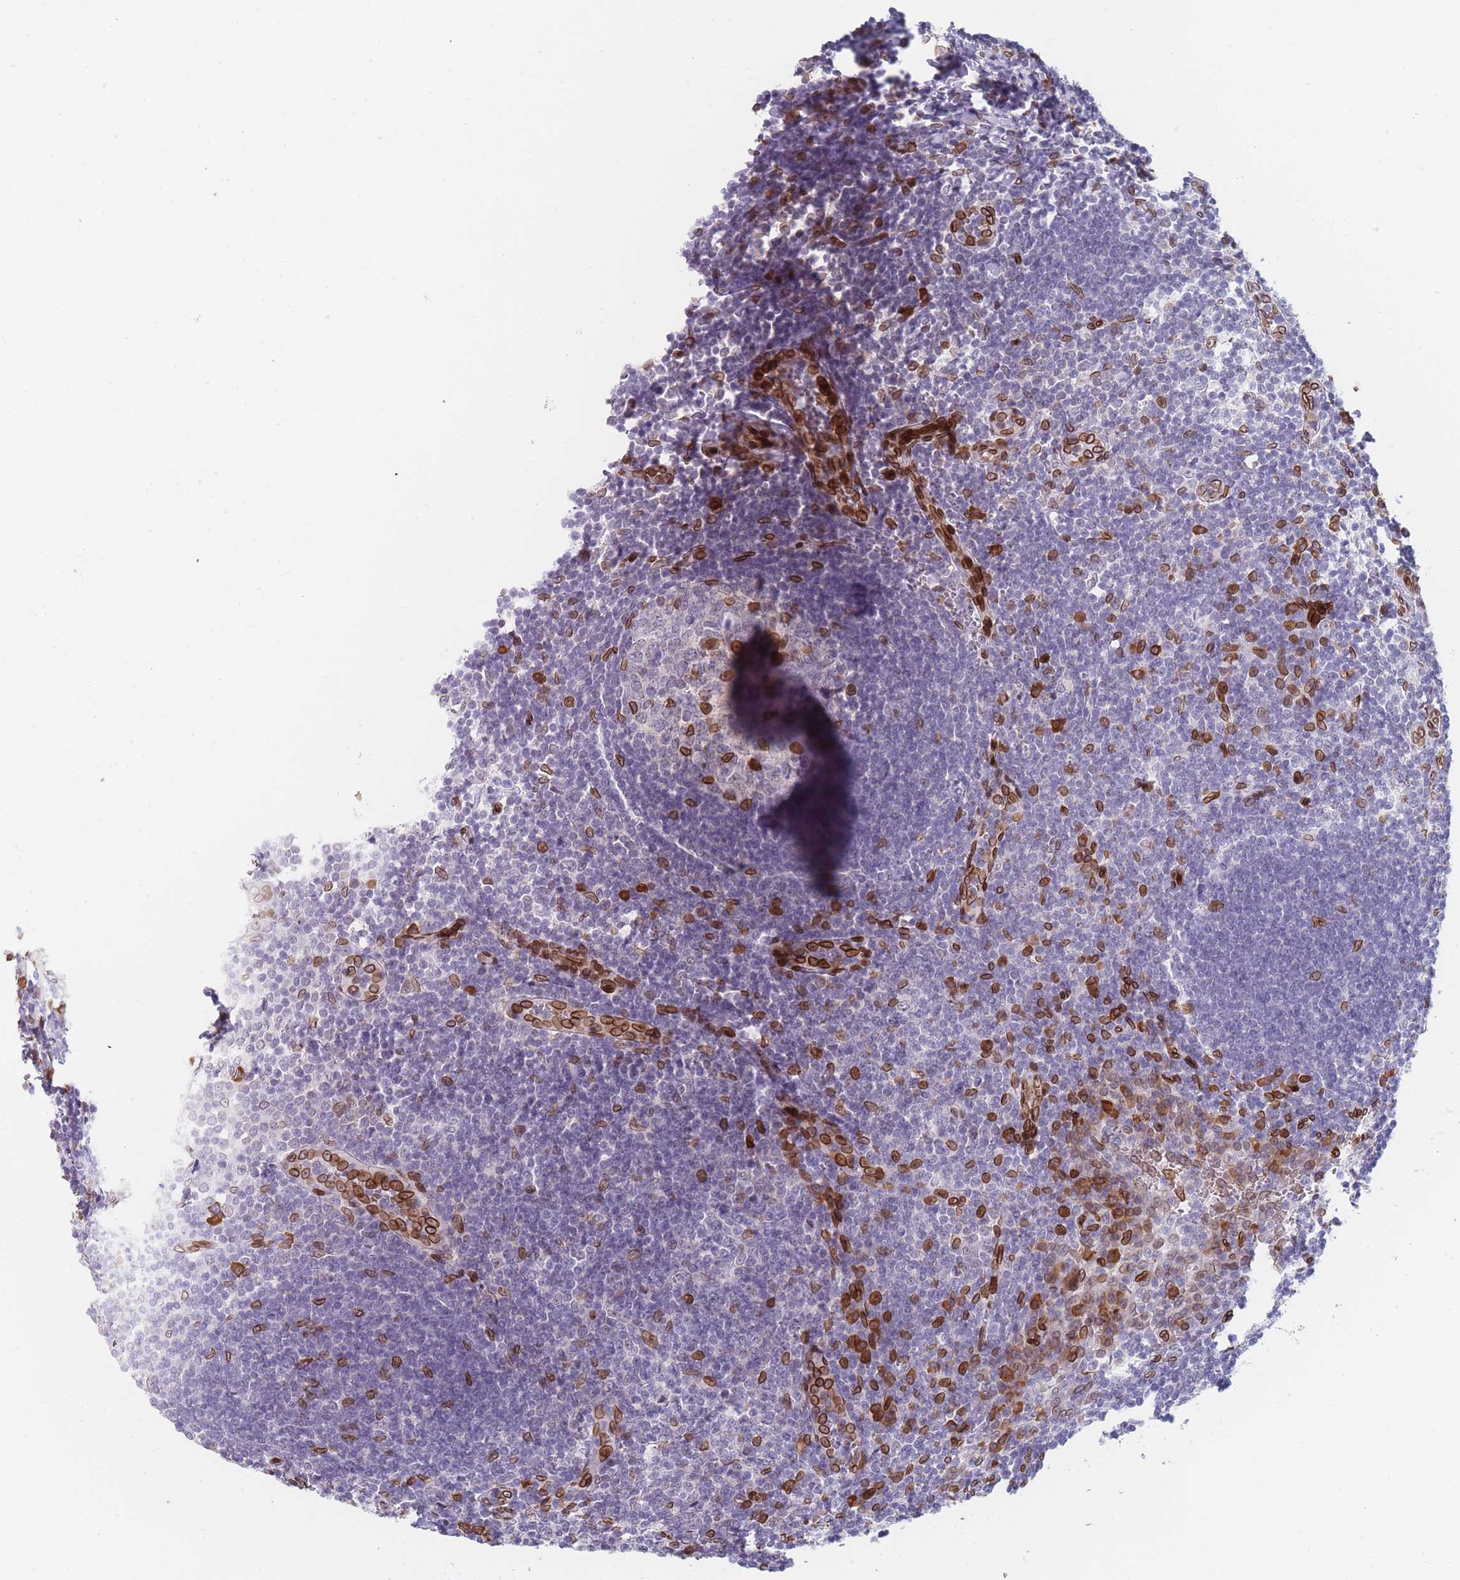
{"staining": {"intensity": "strong", "quantity": "<25%", "location": "cytoplasmic/membranous,nuclear"}, "tissue": "tonsil", "cell_type": "Germinal center cells", "image_type": "normal", "snomed": [{"axis": "morphology", "description": "Normal tissue, NOS"}, {"axis": "topography", "description": "Tonsil"}], "caption": "A micrograph of tonsil stained for a protein exhibits strong cytoplasmic/membranous,nuclear brown staining in germinal center cells.", "gene": "ZBTB1", "patient": {"sex": "male", "age": 27}}